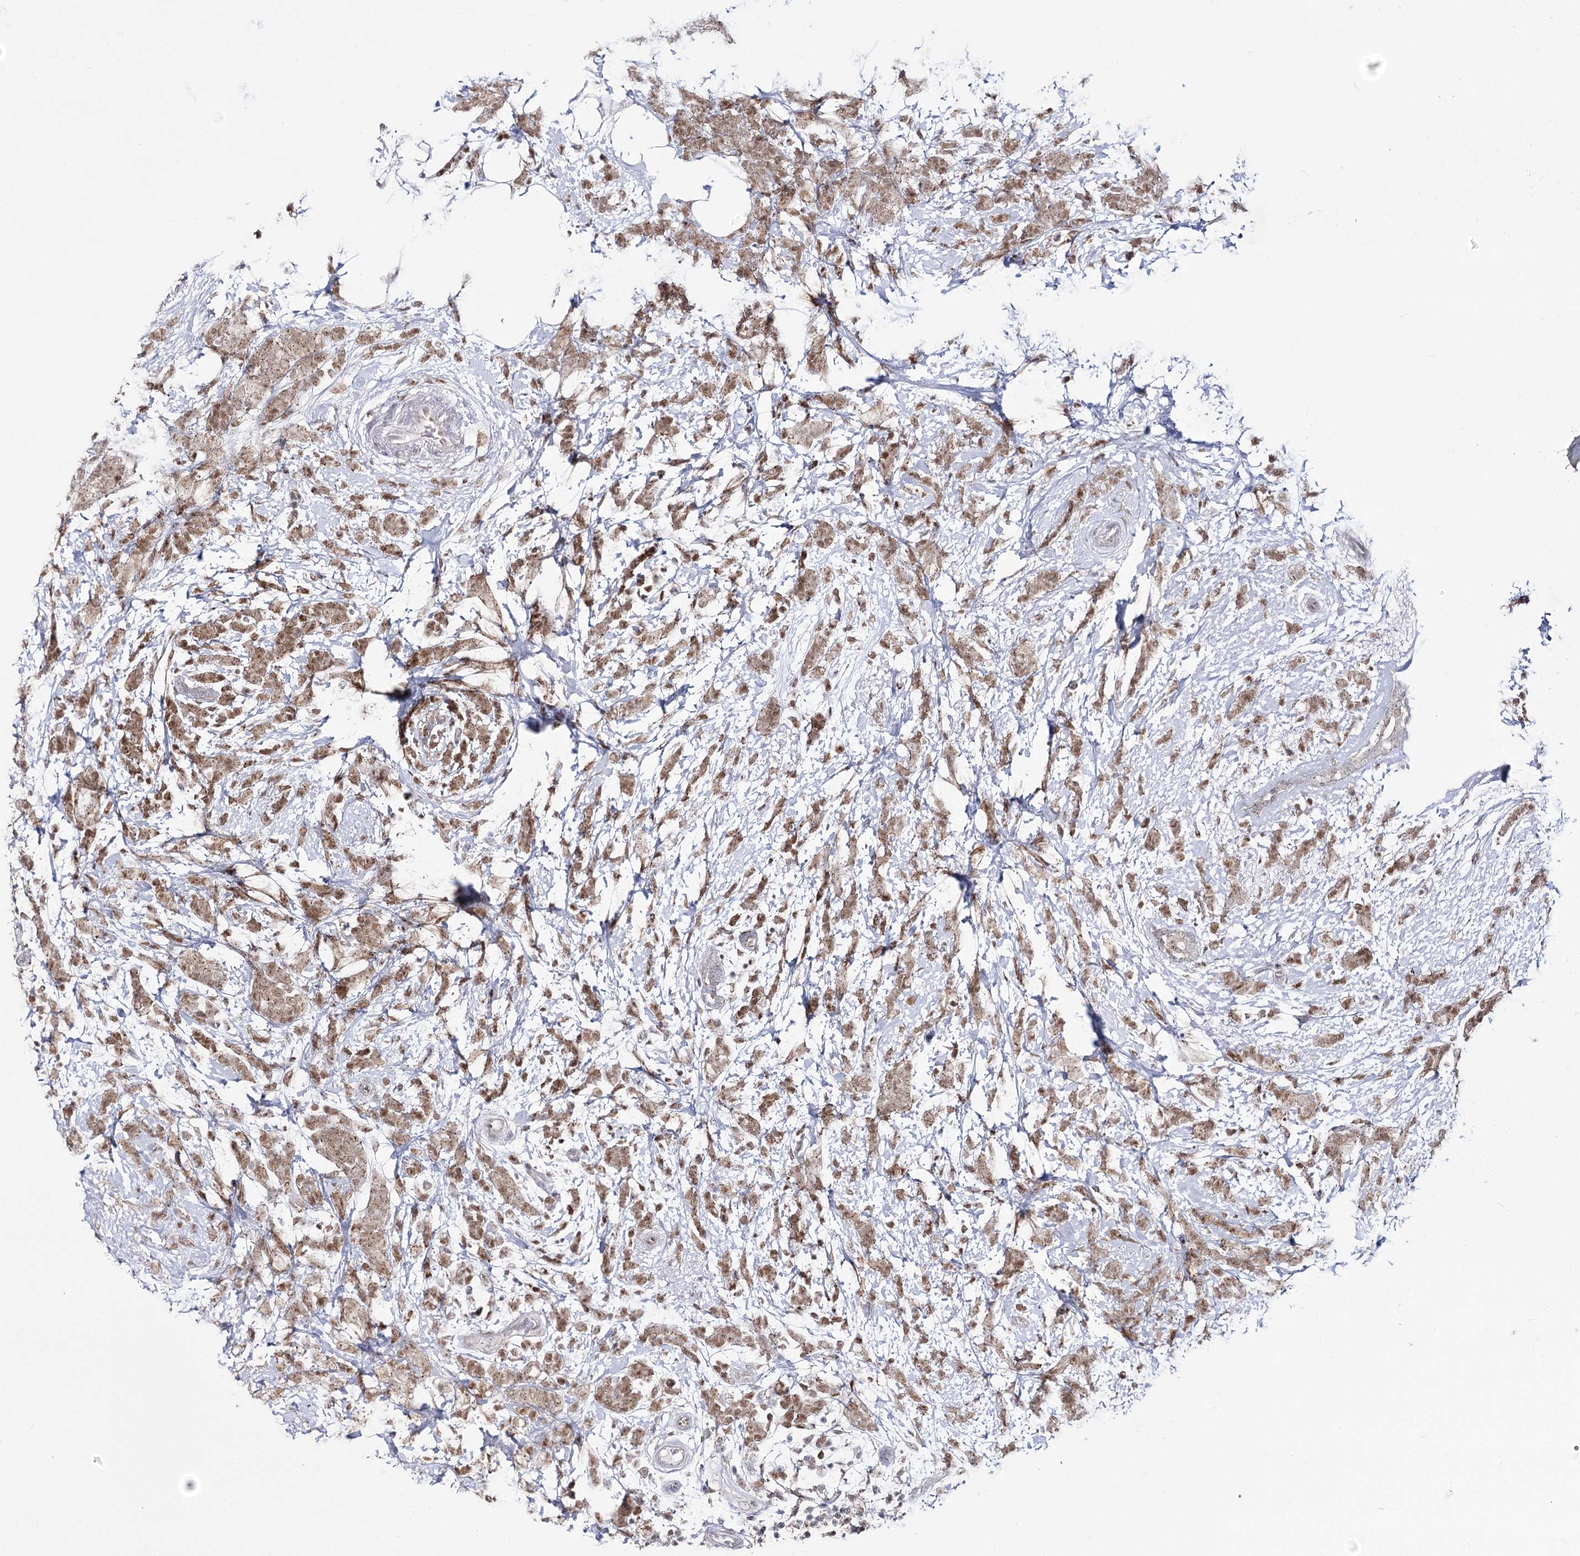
{"staining": {"intensity": "moderate", "quantity": ">75%", "location": "nuclear"}, "tissue": "breast cancer", "cell_type": "Tumor cells", "image_type": "cancer", "snomed": [{"axis": "morphology", "description": "Lobular carcinoma"}, {"axis": "topography", "description": "Breast"}], "caption": "Immunohistochemical staining of breast cancer shows medium levels of moderate nuclear protein staining in about >75% of tumor cells.", "gene": "VGLL4", "patient": {"sex": "female", "age": 58}}